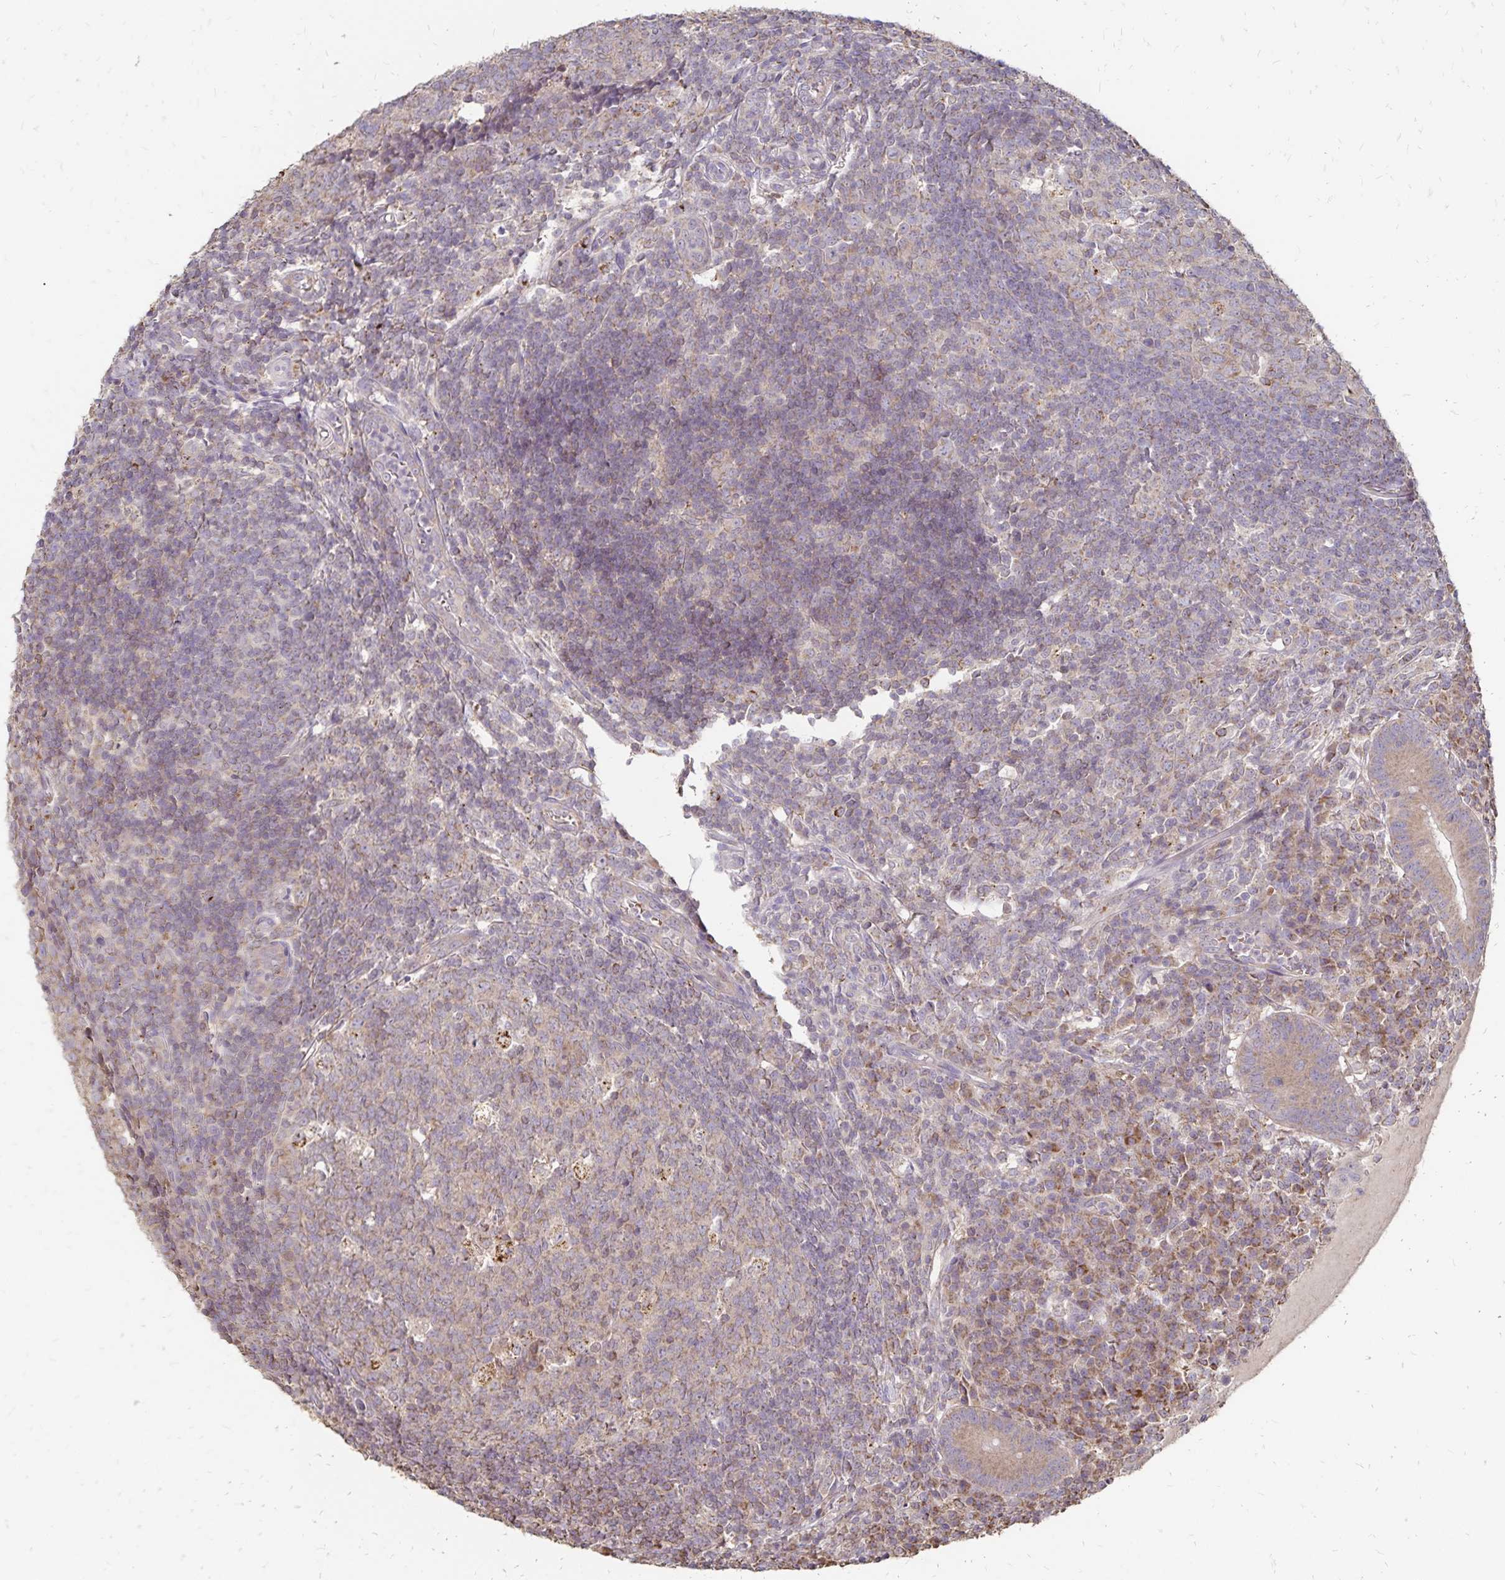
{"staining": {"intensity": "weak", "quantity": ">75%", "location": "cytoplasmic/membranous"}, "tissue": "appendix", "cell_type": "Glandular cells", "image_type": "normal", "snomed": [{"axis": "morphology", "description": "Normal tissue, NOS"}, {"axis": "topography", "description": "Appendix"}], "caption": "Immunohistochemistry of unremarkable human appendix exhibits low levels of weak cytoplasmic/membranous staining in approximately >75% of glandular cells.", "gene": "EMC10", "patient": {"sex": "male", "age": 18}}